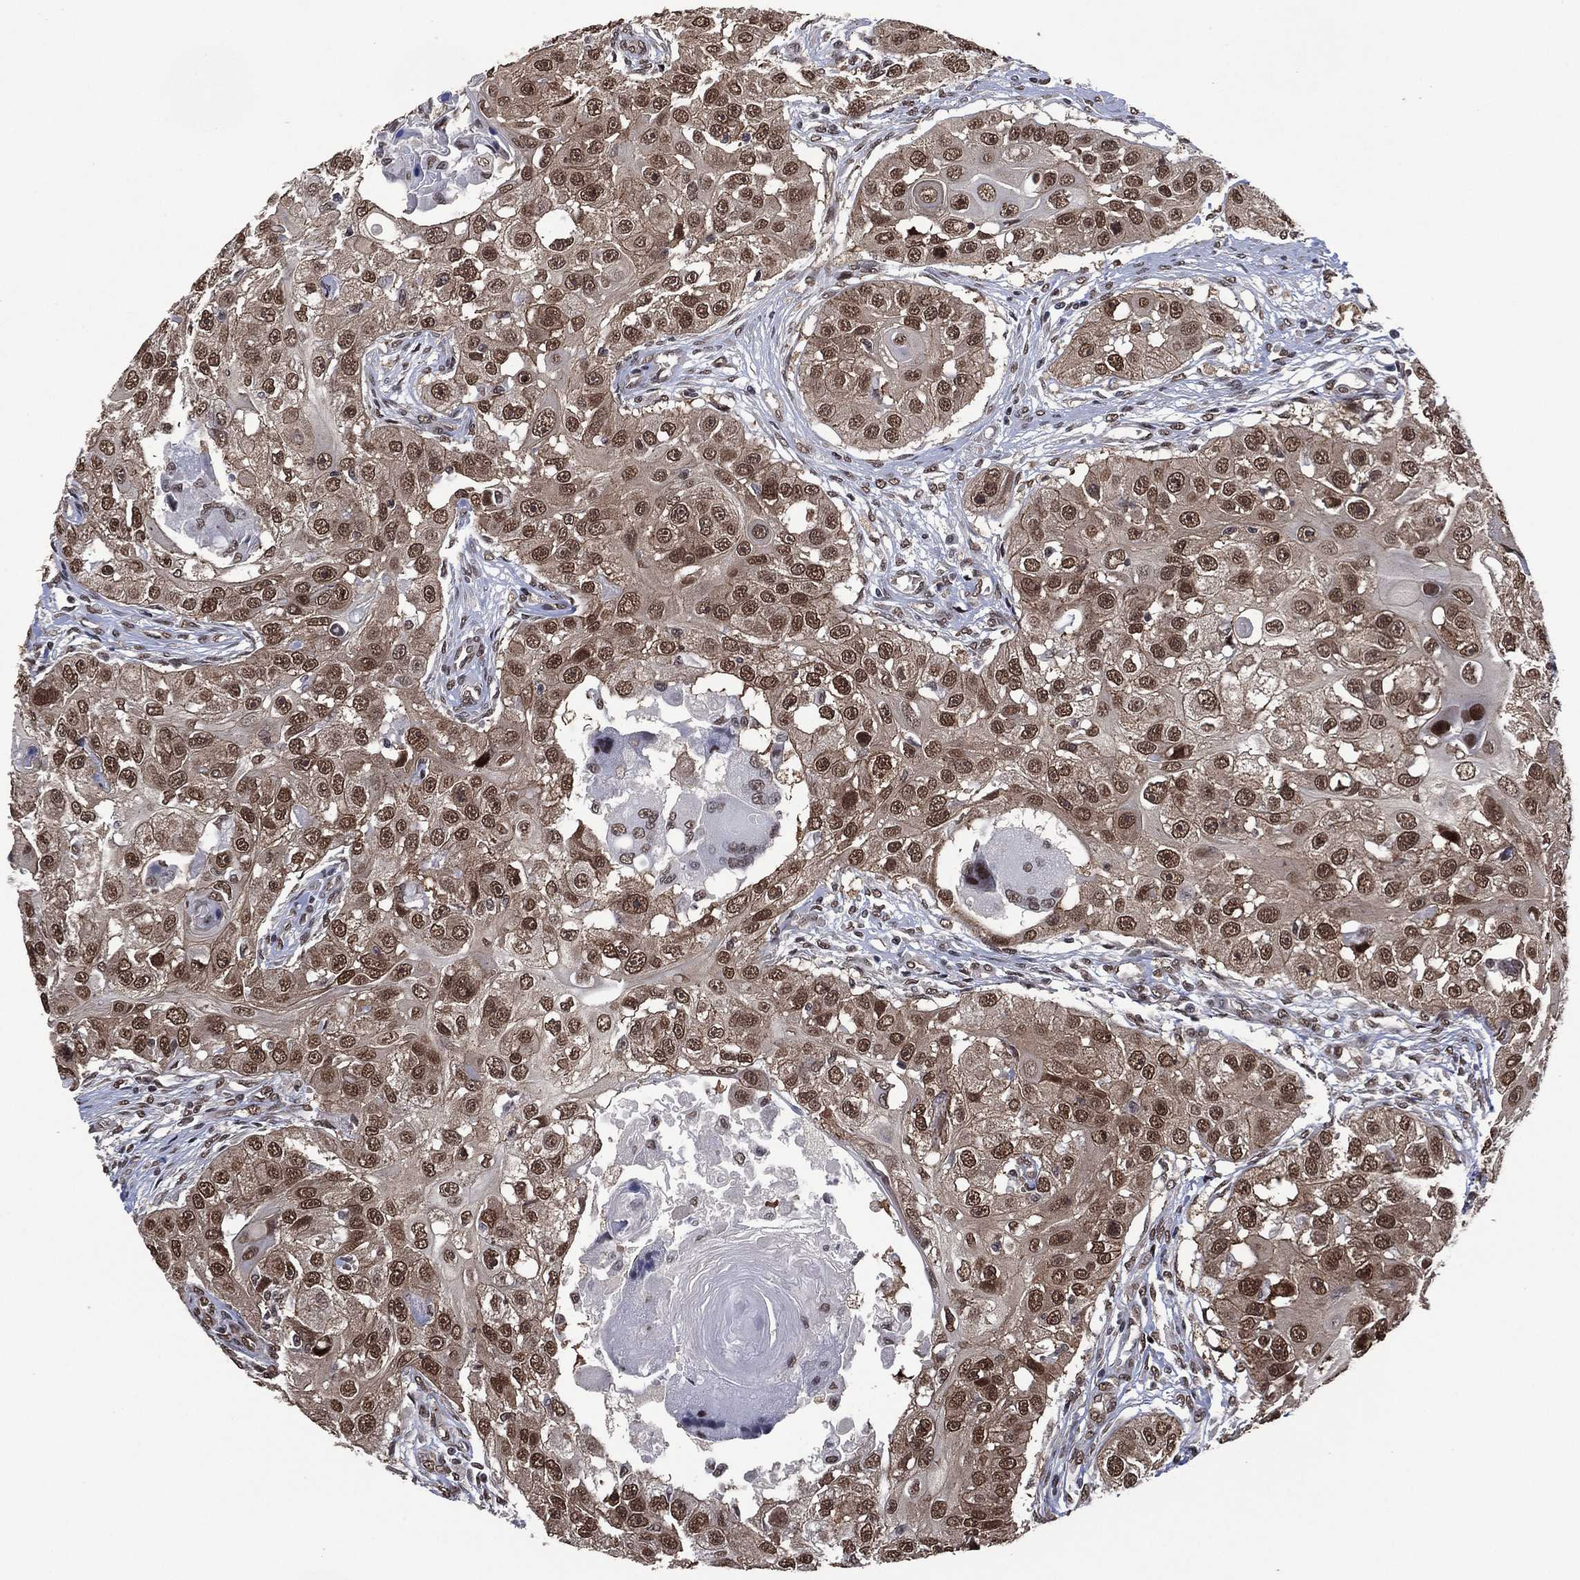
{"staining": {"intensity": "moderate", "quantity": ">75%", "location": "nuclear"}, "tissue": "head and neck cancer", "cell_type": "Tumor cells", "image_type": "cancer", "snomed": [{"axis": "morphology", "description": "Squamous cell carcinoma, NOS"}, {"axis": "topography", "description": "Head-Neck"}], "caption": "Protein staining of head and neck cancer tissue exhibits moderate nuclear expression in approximately >75% of tumor cells.", "gene": "EHMT1", "patient": {"sex": "male", "age": 51}}